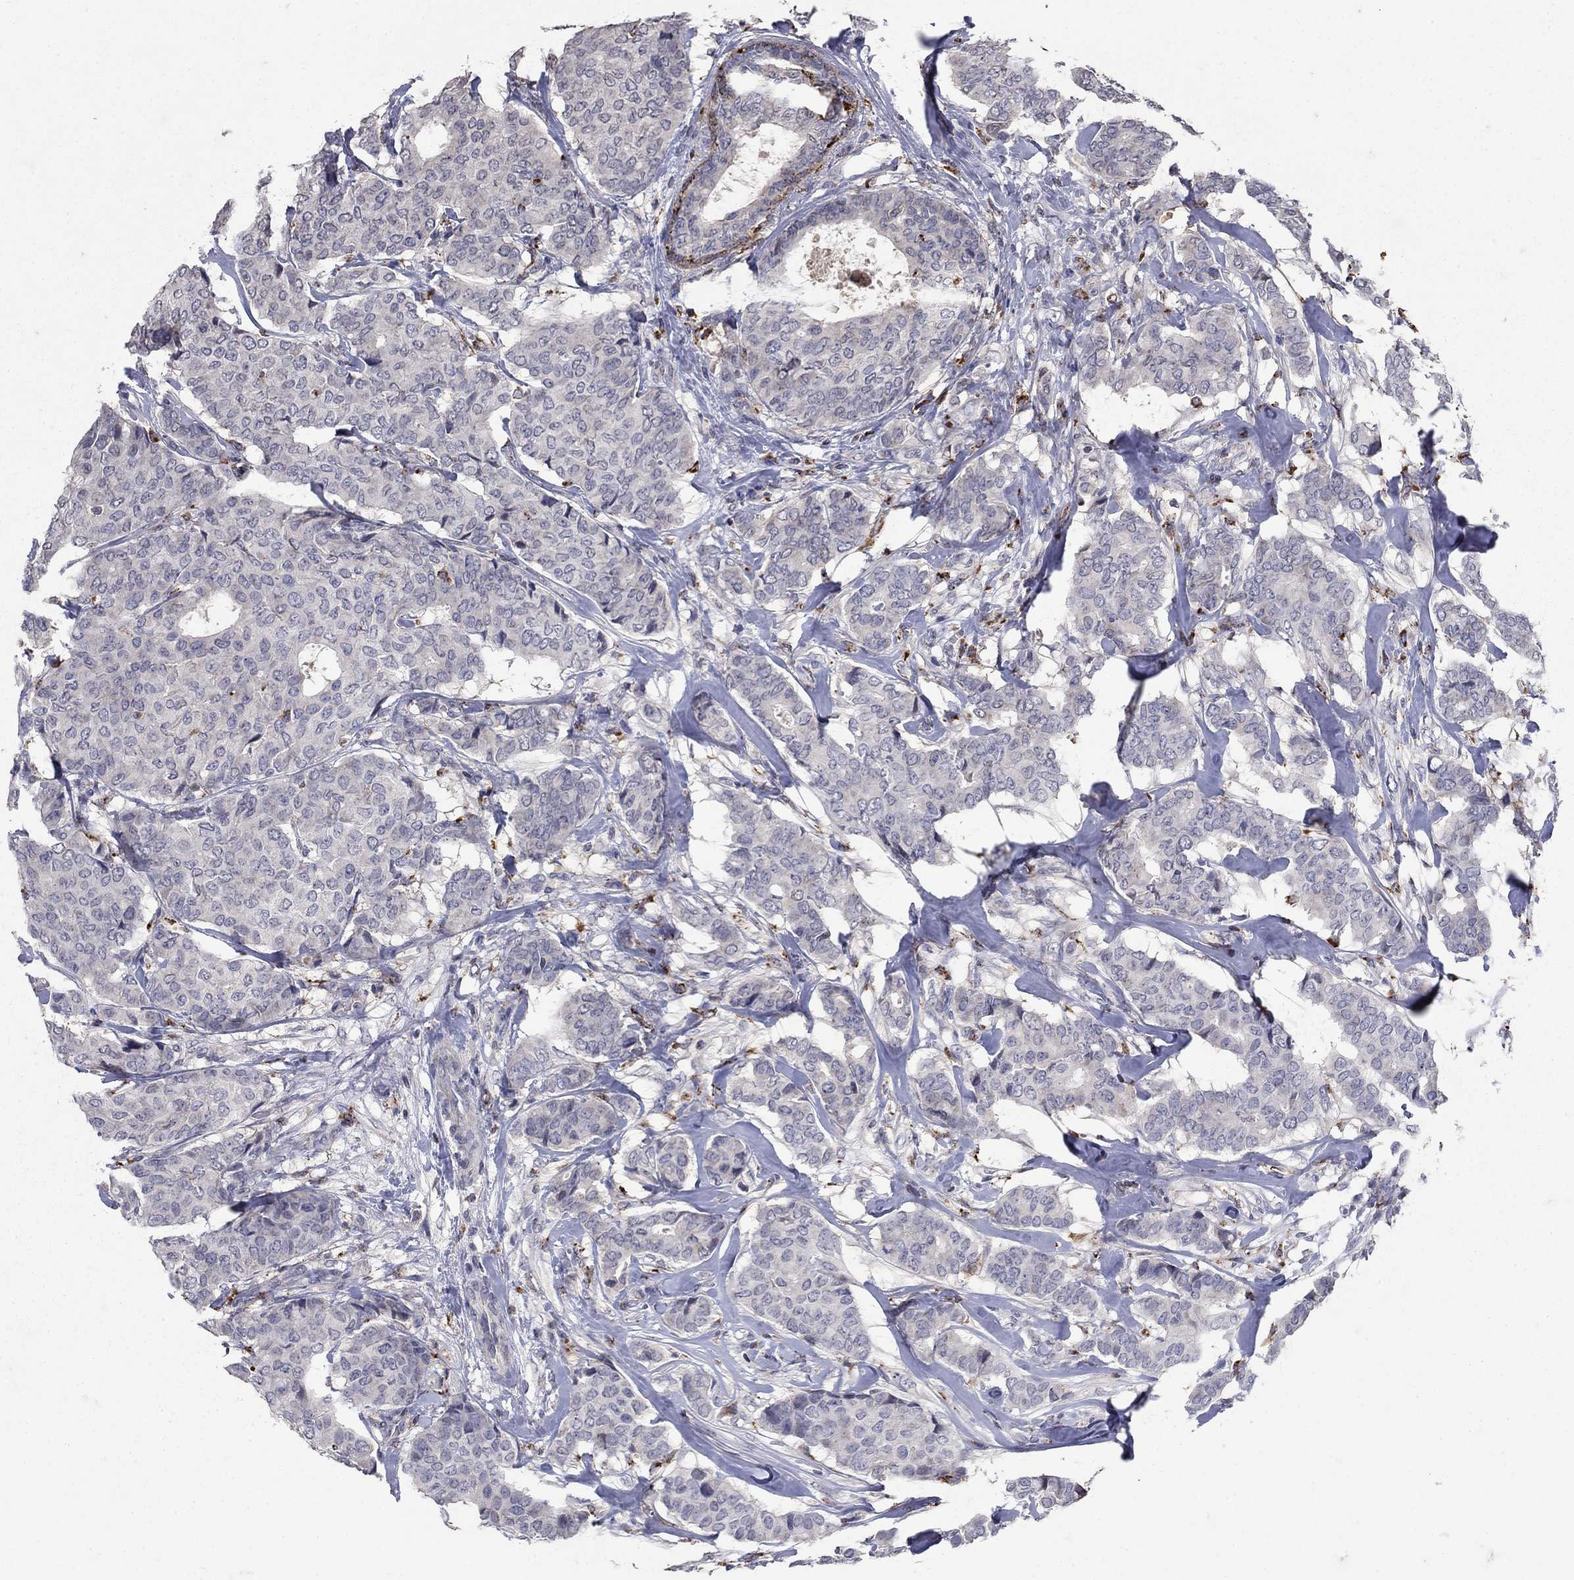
{"staining": {"intensity": "negative", "quantity": "none", "location": "none"}, "tissue": "breast cancer", "cell_type": "Tumor cells", "image_type": "cancer", "snomed": [{"axis": "morphology", "description": "Duct carcinoma"}, {"axis": "topography", "description": "Breast"}], "caption": "Immunohistochemical staining of human breast infiltrating ductal carcinoma exhibits no significant staining in tumor cells.", "gene": "NPC2", "patient": {"sex": "female", "age": 75}}